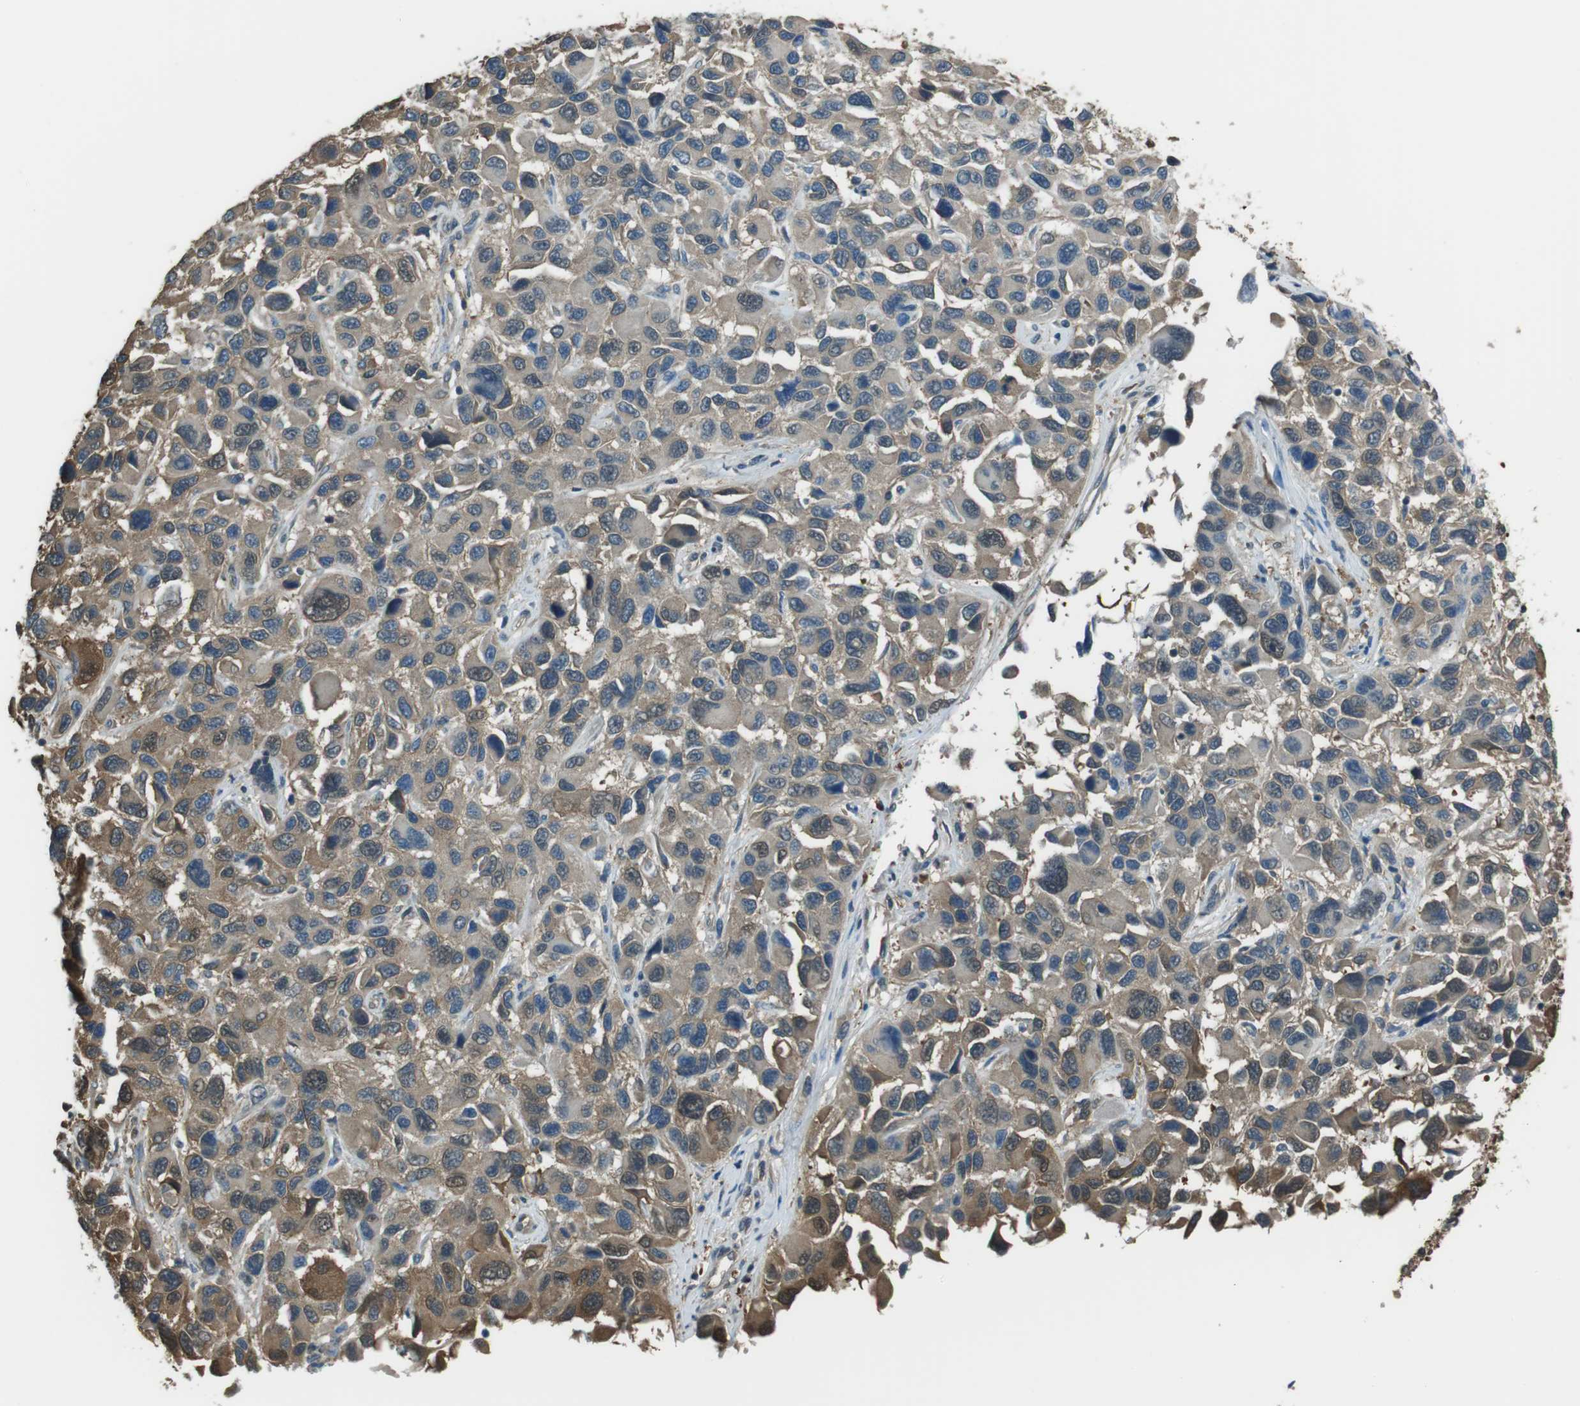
{"staining": {"intensity": "weak", "quantity": ">75%", "location": "cytoplasmic/membranous,nuclear"}, "tissue": "melanoma", "cell_type": "Tumor cells", "image_type": "cancer", "snomed": [{"axis": "morphology", "description": "Malignant melanoma, NOS"}, {"axis": "topography", "description": "Skin"}], "caption": "High-magnification brightfield microscopy of melanoma stained with DAB (3,3'-diaminobenzidine) (brown) and counterstained with hematoxylin (blue). tumor cells exhibit weak cytoplasmic/membranous and nuclear expression is present in approximately>75% of cells.", "gene": "TWSG1", "patient": {"sex": "male", "age": 53}}